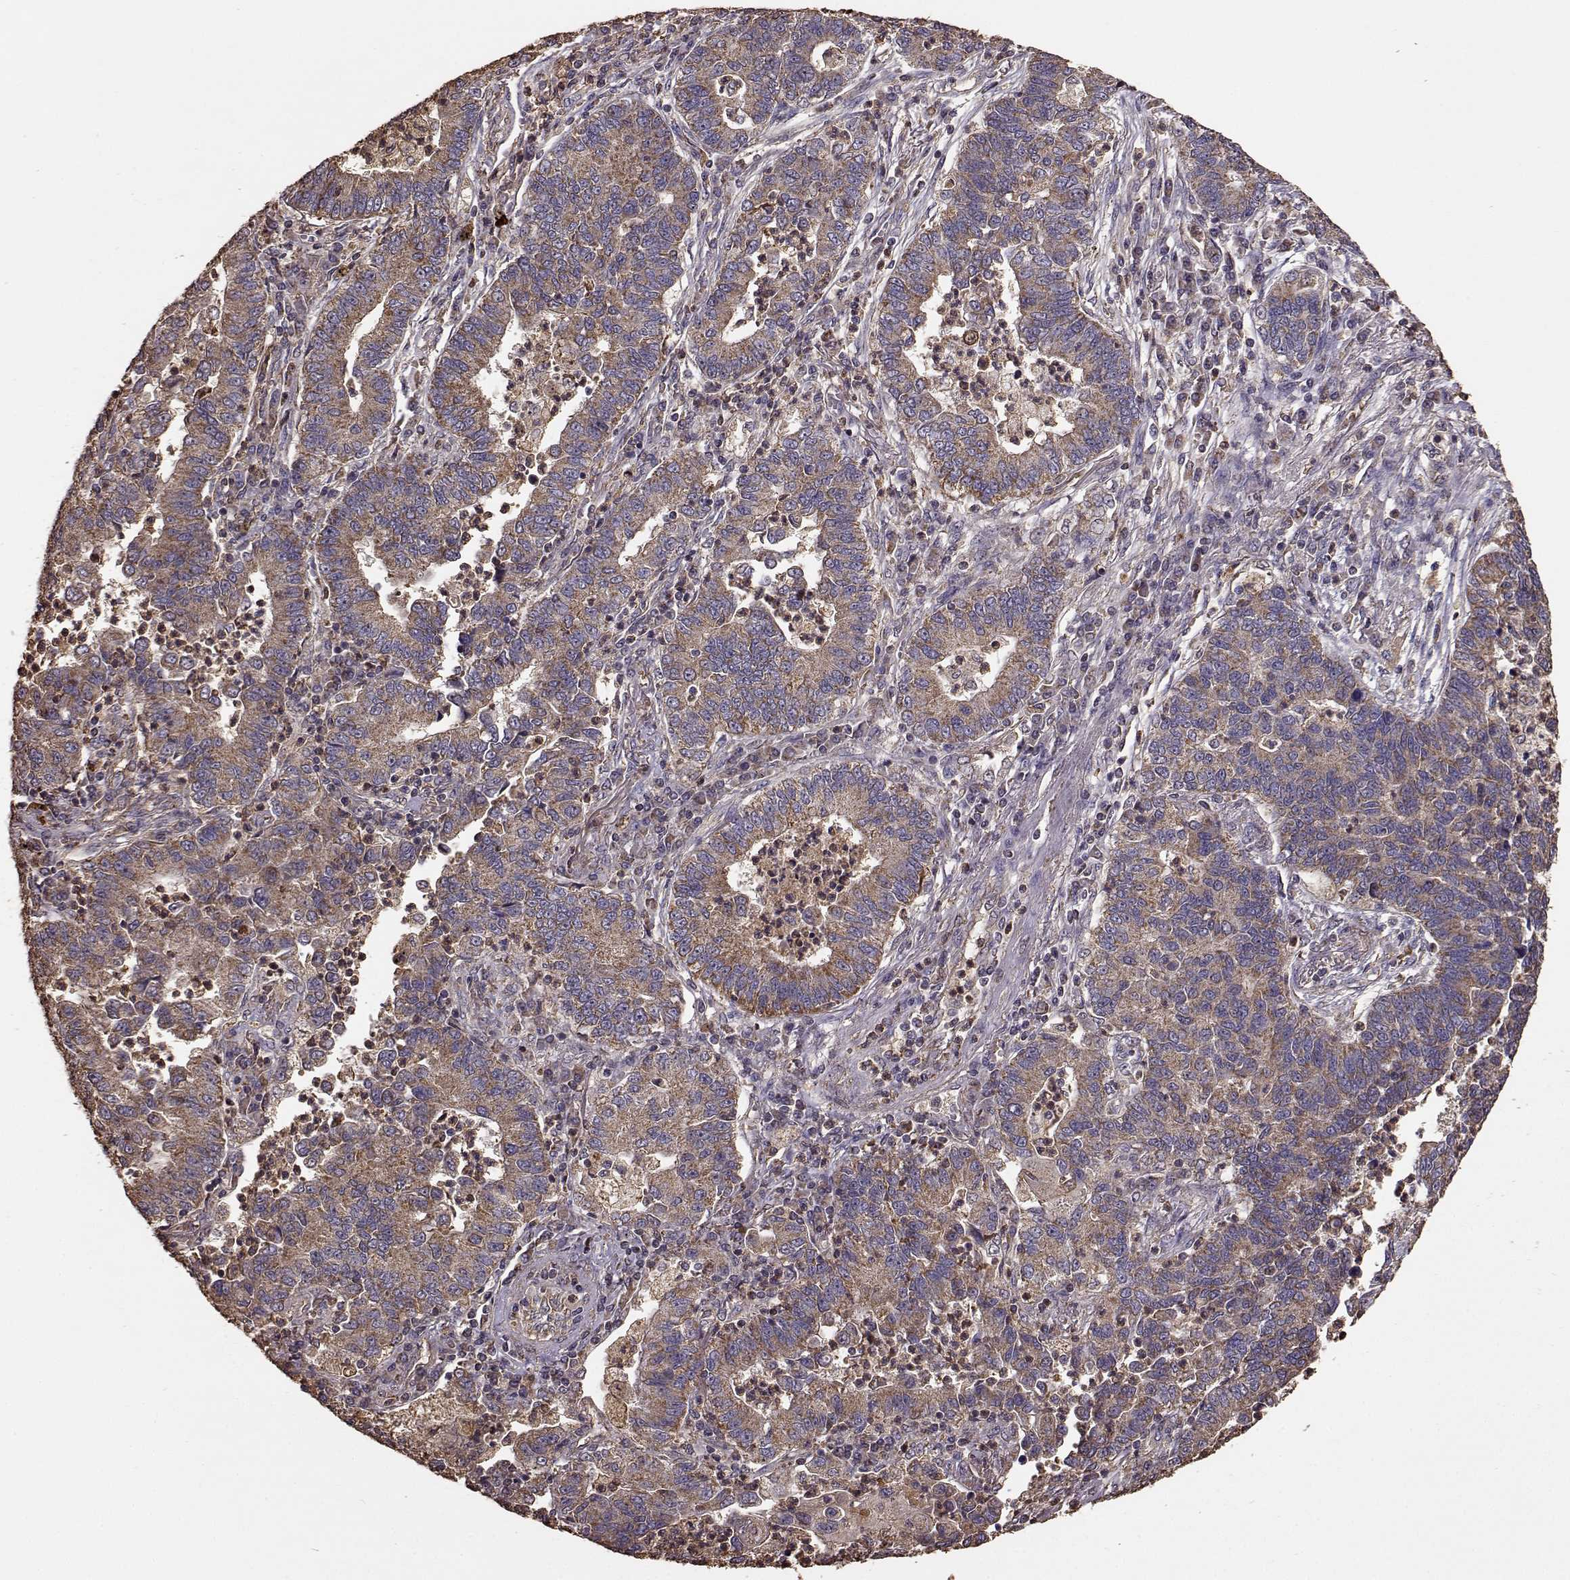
{"staining": {"intensity": "moderate", "quantity": ">75%", "location": "cytoplasmic/membranous"}, "tissue": "lung cancer", "cell_type": "Tumor cells", "image_type": "cancer", "snomed": [{"axis": "morphology", "description": "Adenocarcinoma, NOS"}, {"axis": "topography", "description": "Lung"}], "caption": "Approximately >75% of tumor cells in human adenocarcinoma (lung) reveal moderate cytoplasmic/membranous protein expression as visualized by brown immunohistochemical staining.", "gene": "PTGES2", "patient": {"sex": "female", "age": 57}}